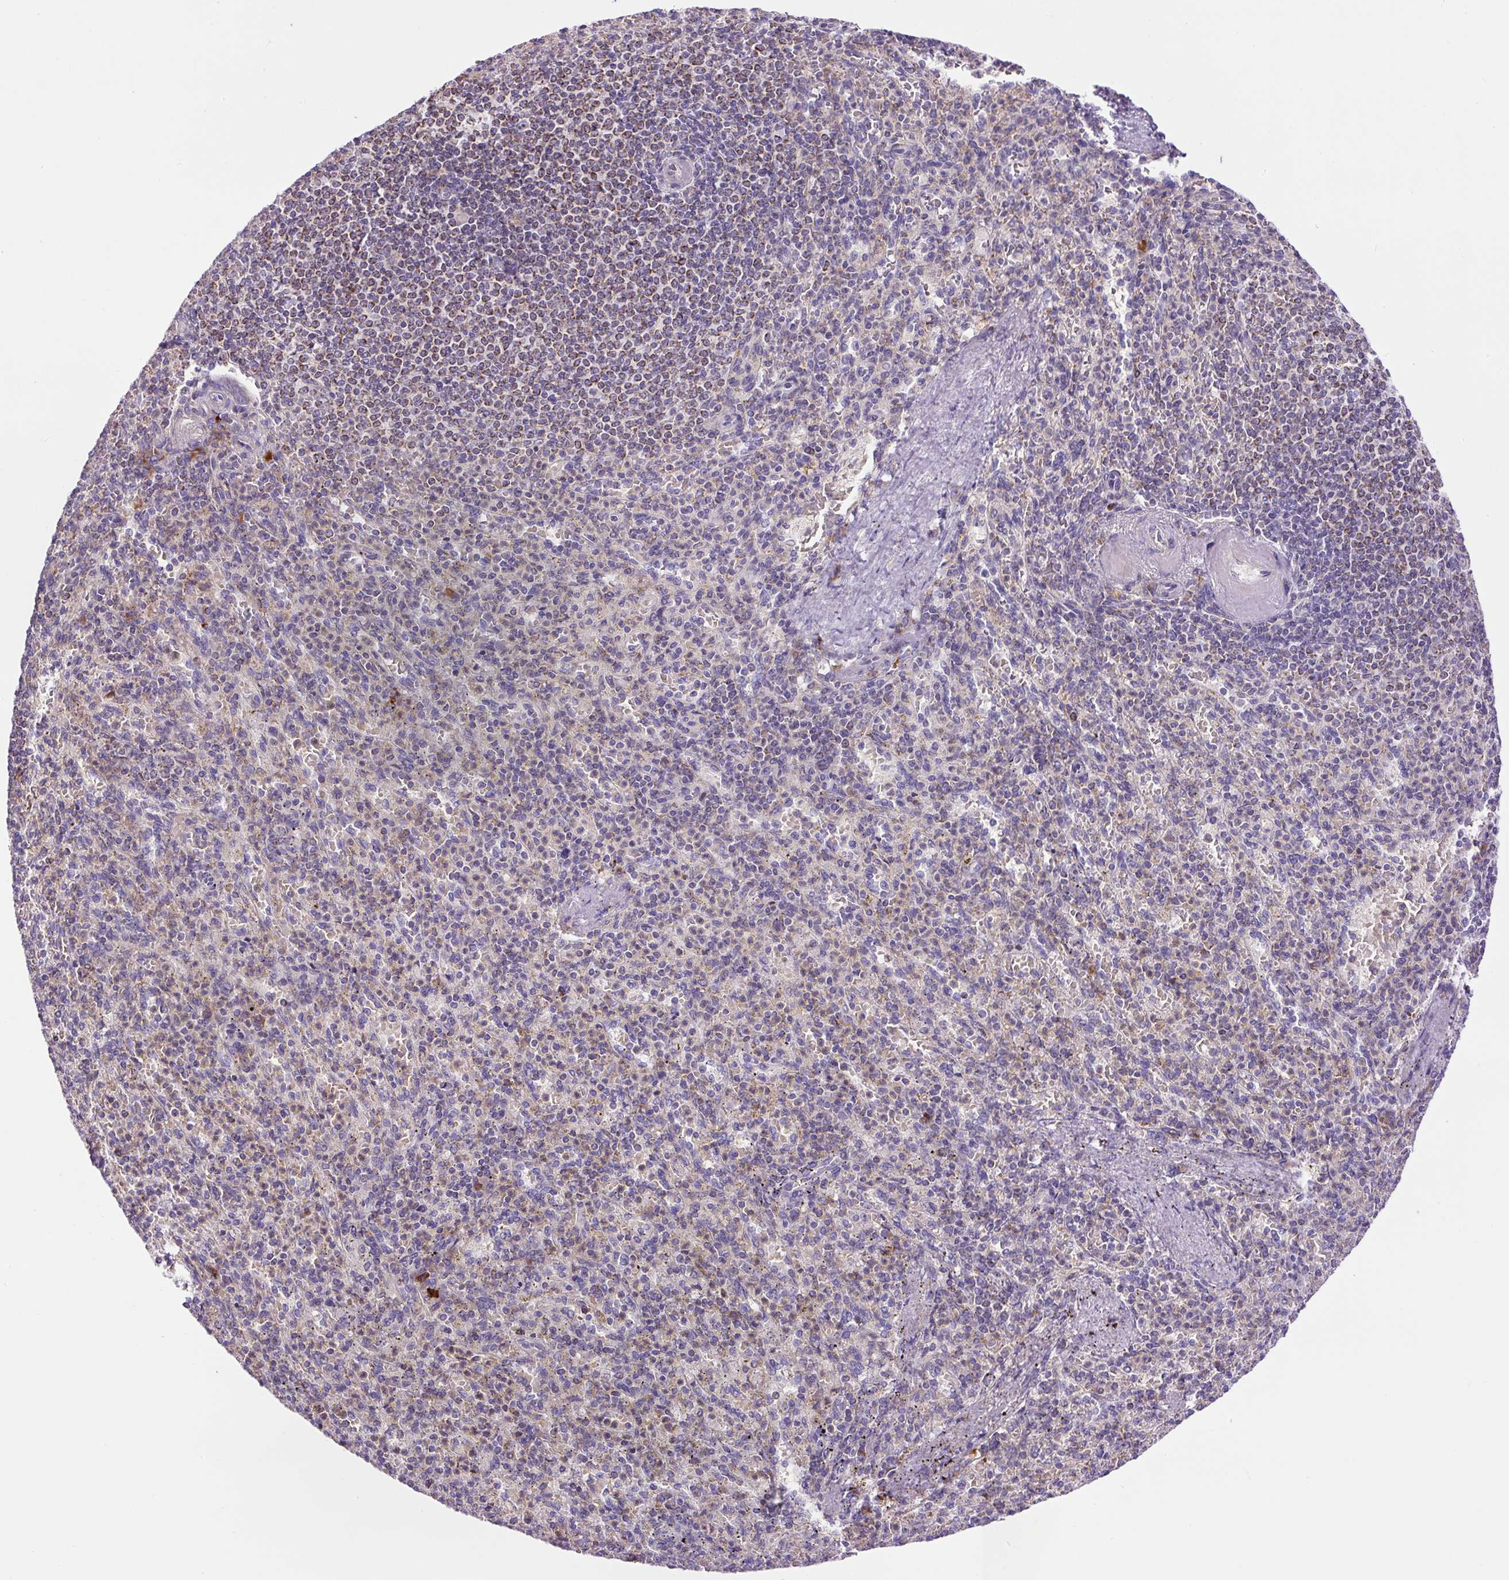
{"staining": {"intensity": "negative", "quantity": "none", "location": "none"}, "tissue": "spleen", "cell_type": "Cells in red pulp", "image_type": "normal", "snomed": [{"axis": "morphology", "description": "Normal tissue, NOS"}, {"axis": "topography", "description": "Spleen"}], "caption": "Protein analysis of unremarkable spleen displays no significant staining in cells in red pulp. The staining was performed using DAB (3,3'-diaminobenzidine) to visualize the protein expression in brown, while the nuclei were stained in blue with hematoxylin (Magnification: 20x).", "gene": "ZNF596", "patient": {"sex": "female", "age": 74}}